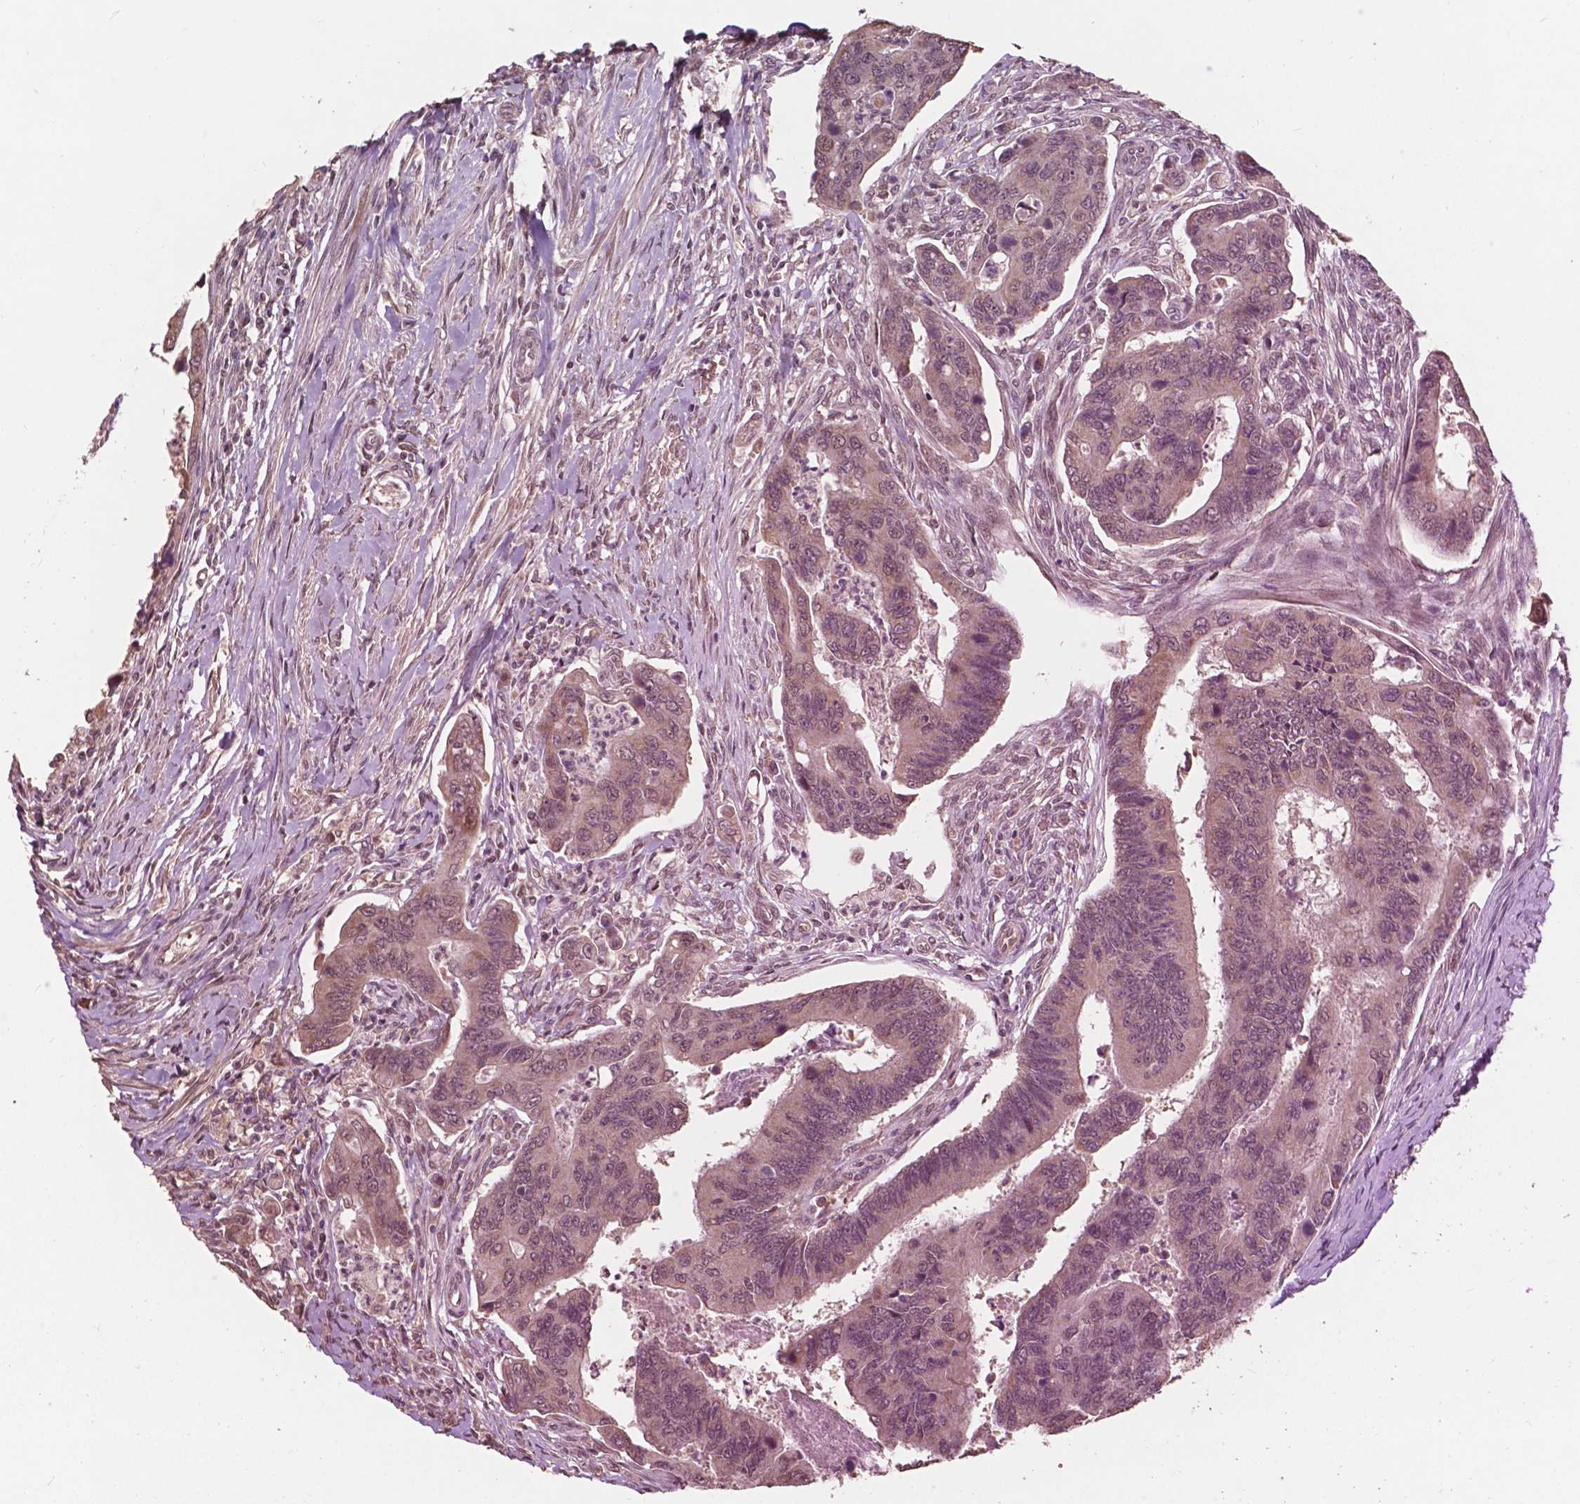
{"staining": {"intensity": "weak", "quantity": "<25%", "location": "nuclear"}, "tissue": "colorectal cancer", "cell_type": "Tumor cells", "image_type": "cancer", "snomed": [{"axis": "morphology", "description": "Adenocarcinoma, NOS"}, {"axis": "topography", "description": "Colon"}], "caption": "Immunohistochemistry (IHC) photomicrograph of neoplastic tissue: colorectal cancer stained with DAB shows no significant protein expression in tumor cells.", "gene": "GLRA2", "patient": {"sex": "female", "age": 67}}